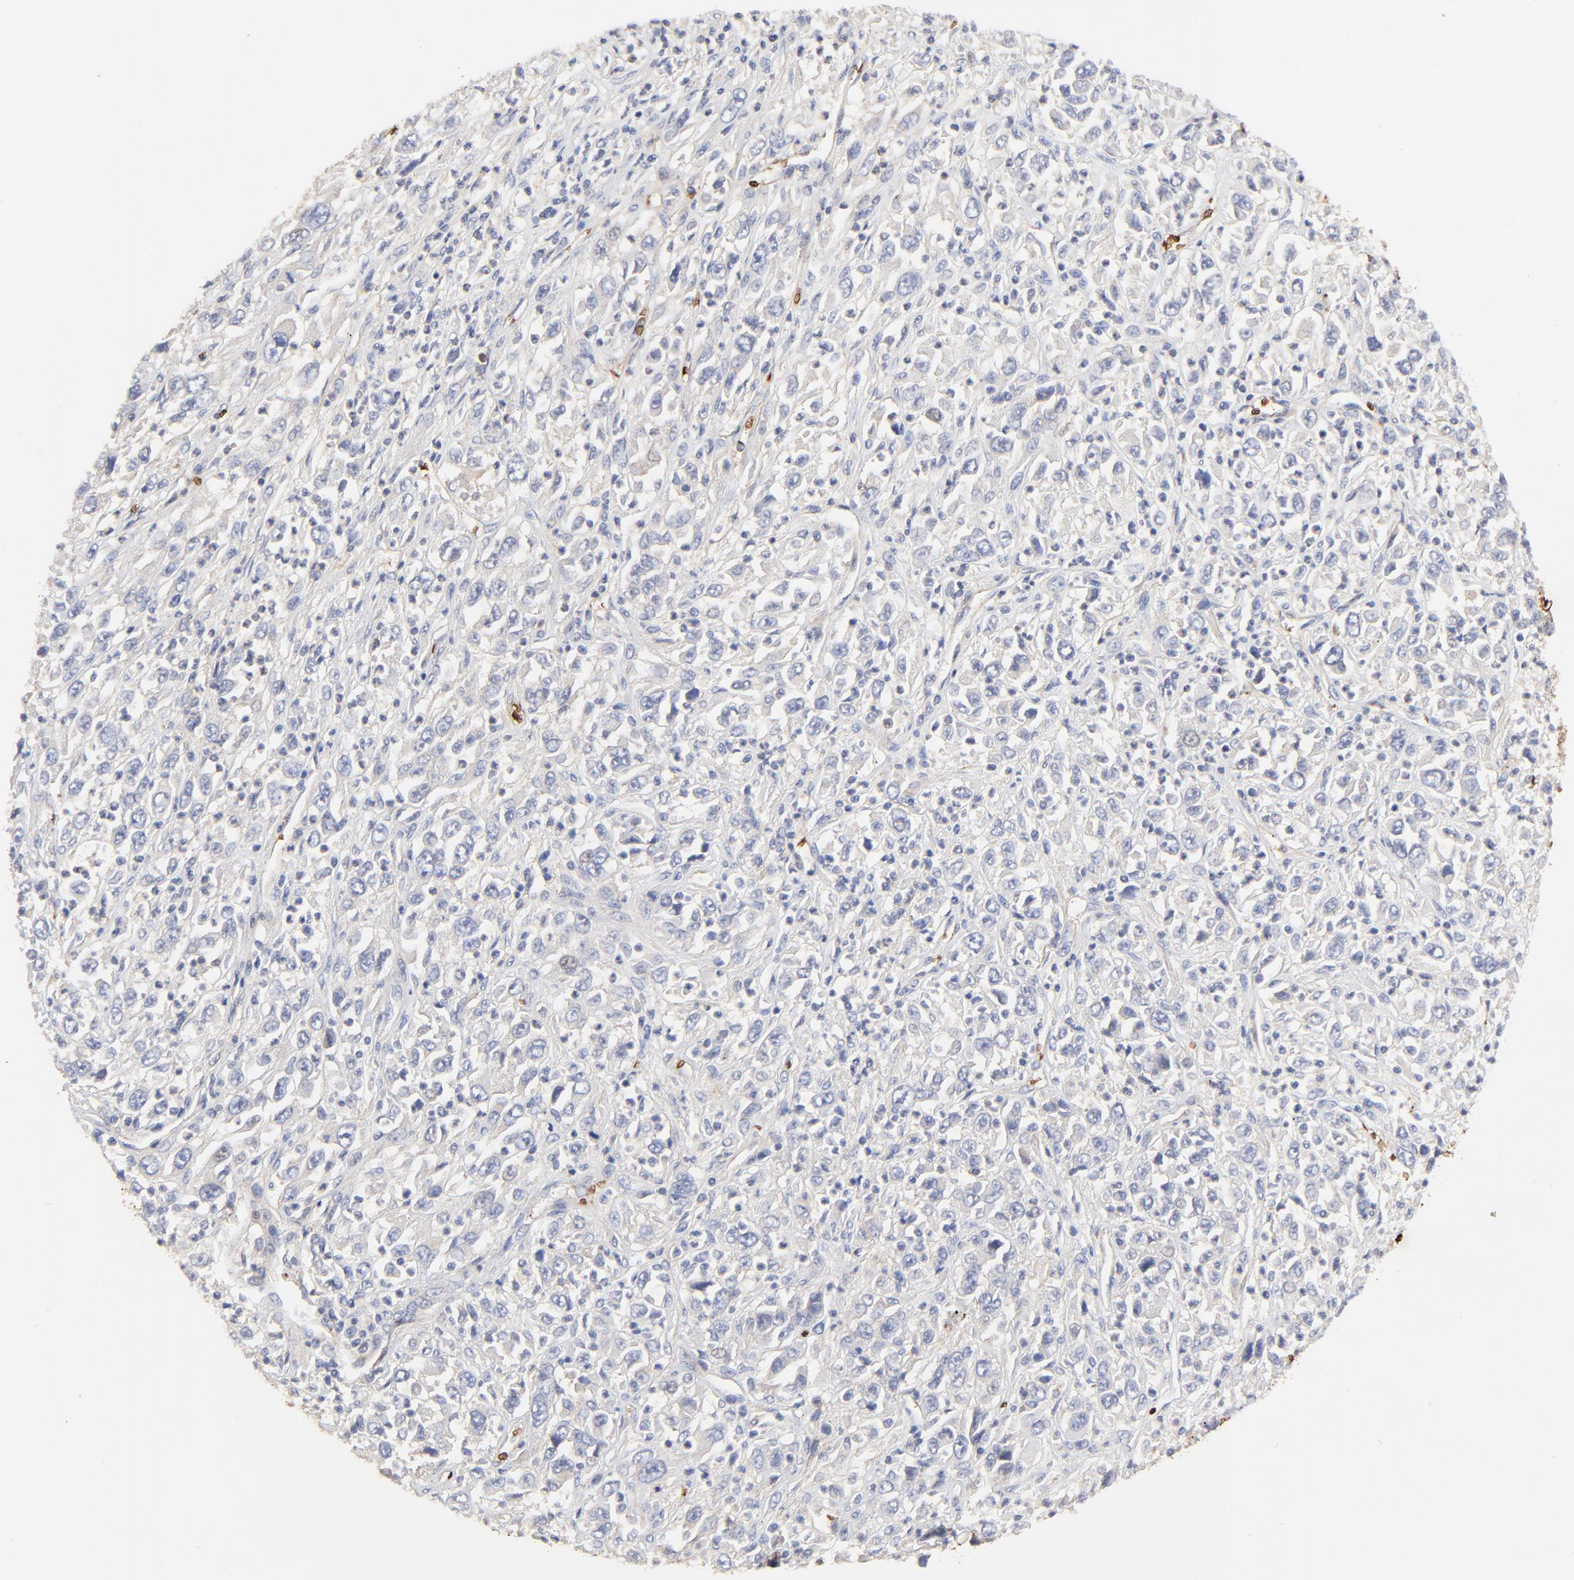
{"staining": {"intensity": "negative", "quantity": "none", "location": "none"}, "tissue": "melanoma", "cell_type": "Tumor cells", "image_type": "cancer", "snomed": [{"axis": "morphology", "description": "Malignant melanoma, Metastatic site"}, {"axis": "topography", "description": "Skin"}], "caption": "IHC micrograph of neoplastic tissue: malignant melanoma (metastatic site) stained with DAB (3,3'-diaminobenzidine) exhibits no significant protein staining in tumor cells. Nuclei are stained in blue.", "gene": "PAG1", "patient": {"sex": "female", "age": 56}}